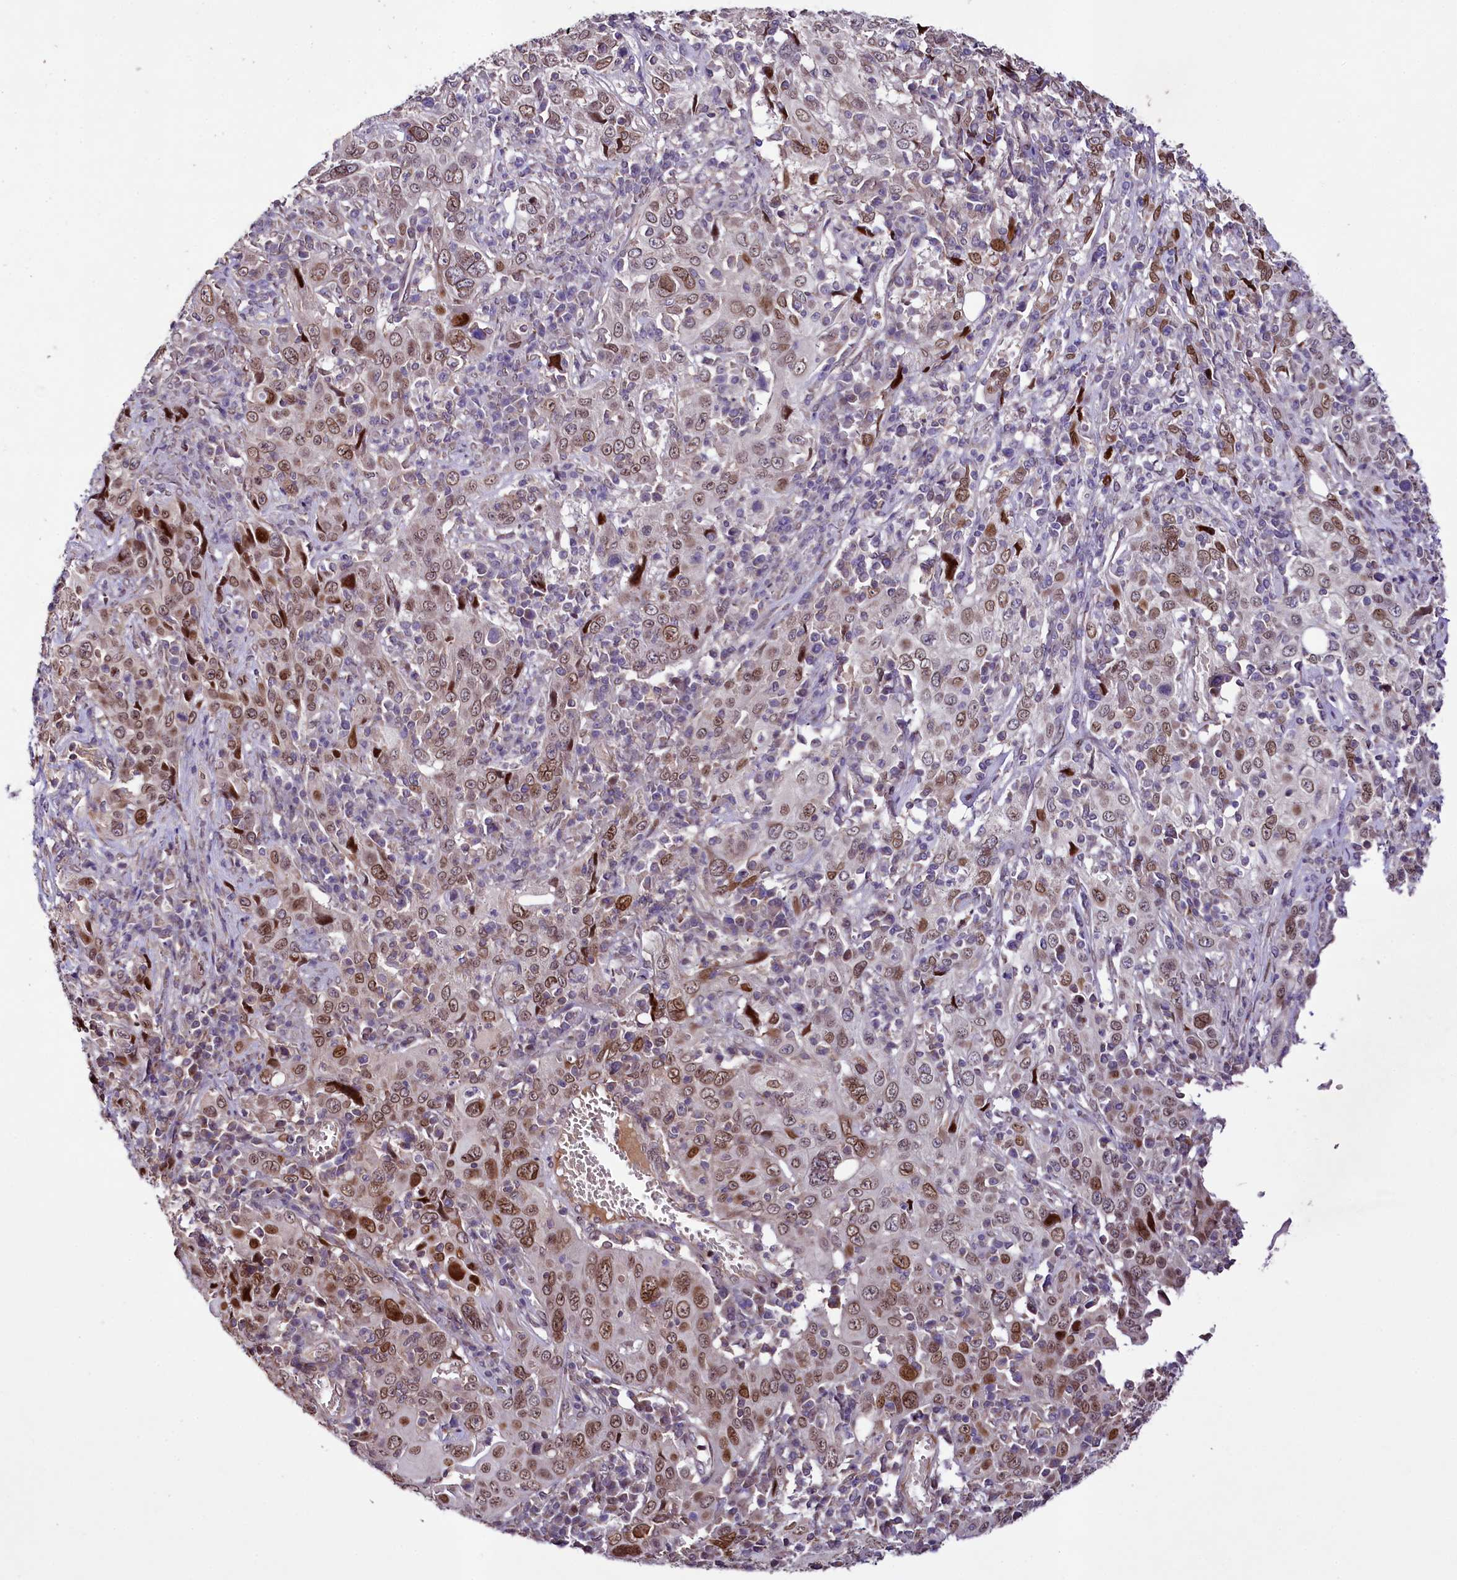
{"staining": {"intensity": "moderate", "quantity": ">75%", "location": "nuclear"}, "tissue": "cervical cancer", "cell_type": "Tumor cells", "image_type": "cancer", "snomed": [{"axis": "morphology", "description": "Squamous cell carcinoma, NOS"}, {"axis": "topography", "description": "Cervix"}], "caption": "Protein staining of squamous cell carcinoma (cervical) tissue displays moderate nuclear positivity in about >75% of tumor cells.", "gene": "ZNF226", "patient": {"sex": "female", "age": 46}}